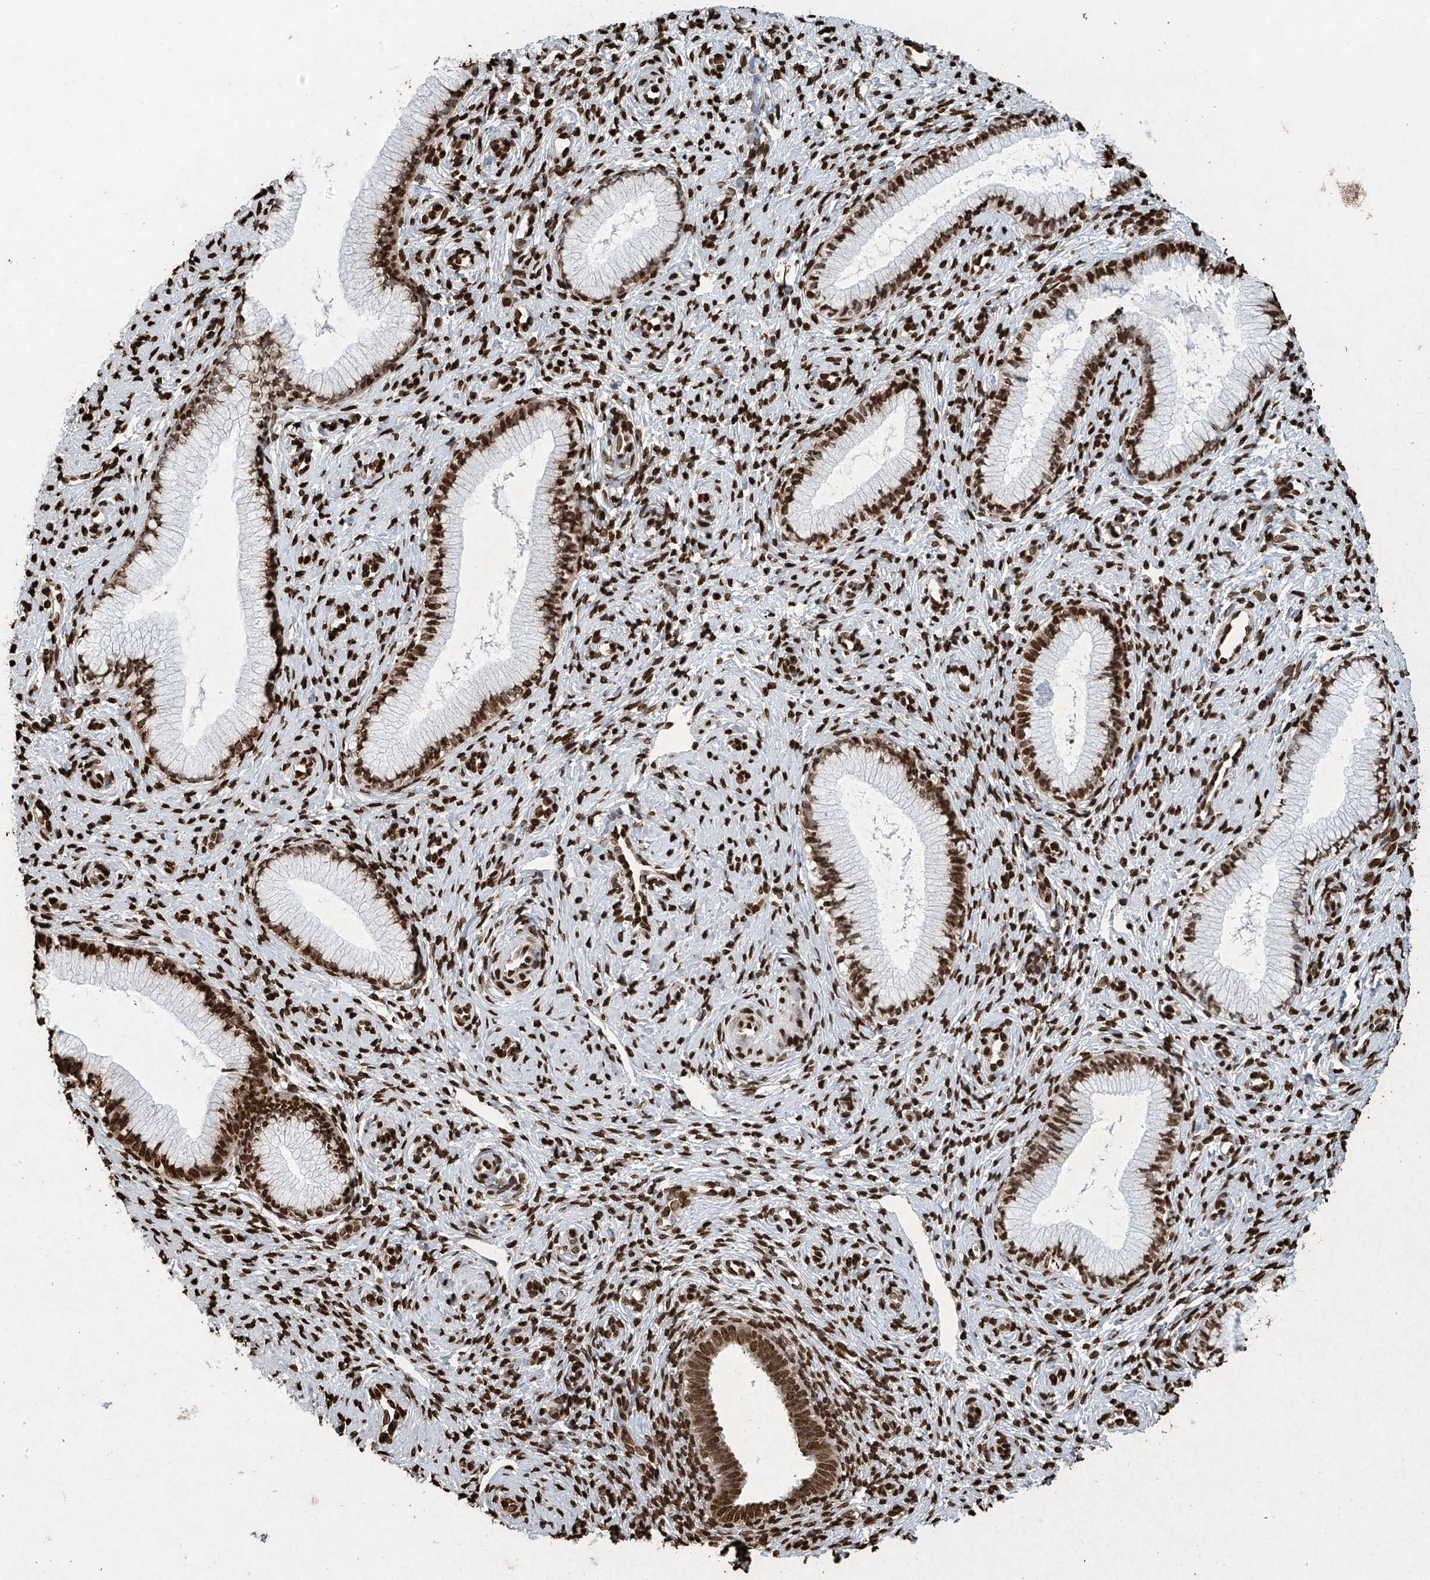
{"staining": {"intensity": "strong", "quantity": ">75%", "location": "nuclear"}, "tissue": "cervix", "cell_type": "Glandular cells", "image_type": "normal", "snomed": [{"axis": "morphology", "description": "Normal tissue, NOS"}, {"axis": "topography", "description": "Cervix"}], "caption": "A high-resolution photomicrograph shows IHC staining of unremarkable cervix, which displays strong nuclear staining in about >75% of glandular cells.", "gene": "H3", "patient": {"sex": "female", "age": 27}}